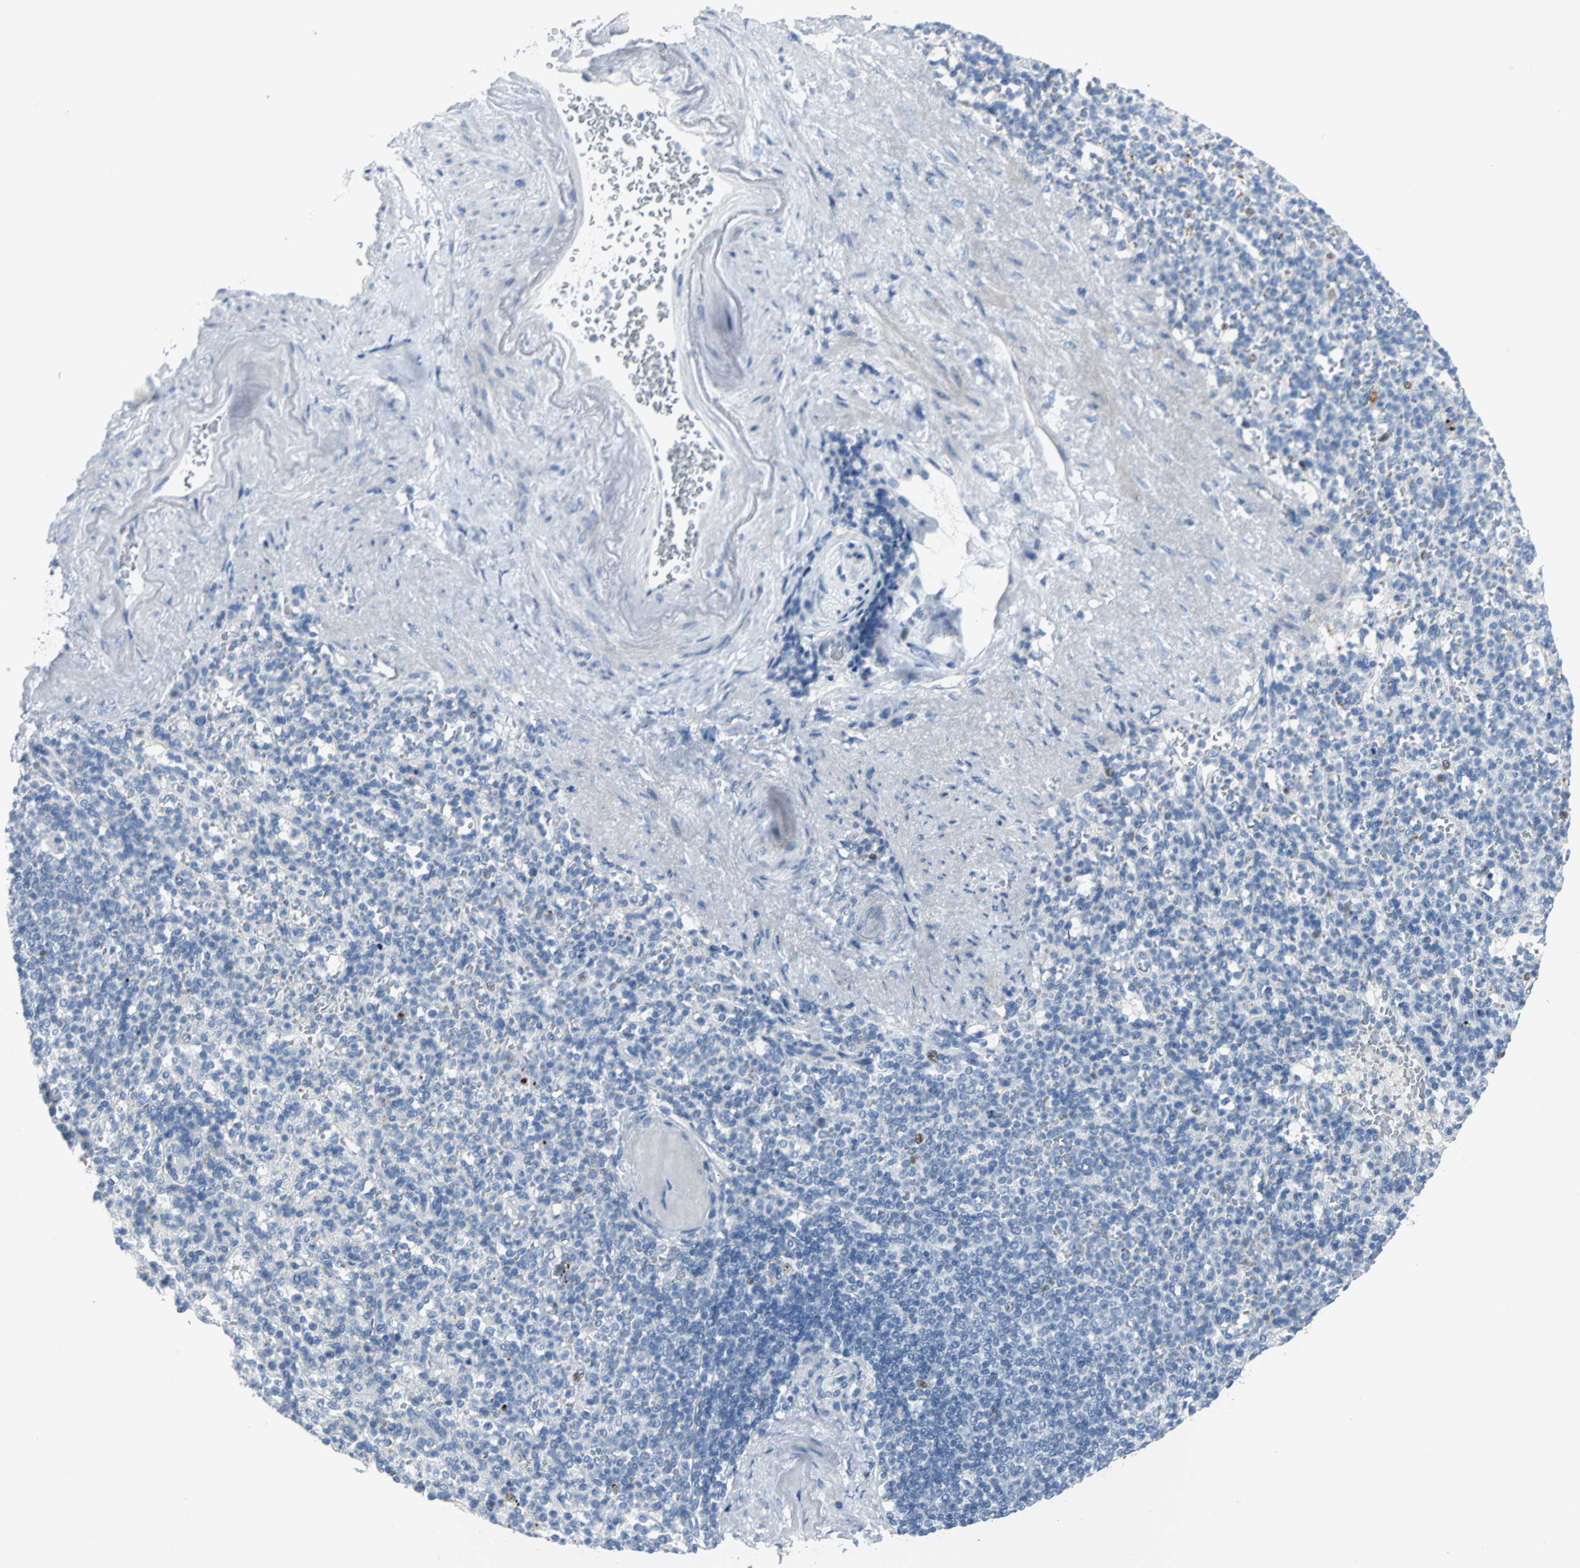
{"staining": {"intensity": "negative", "quantity": "none", "location": "none"}, "tissue": "spleen", "cell_type": "Cells in red pulp", "image_type": "normal", "snomed": [{"axis": "morphology", "description": "Normal tissue, NOS"}, {"axis": "topography", "description": "Spleen"}], "caption": "DAB (3,3'-diaminobenzidine) immunohistochemical staining of unremarkable spleen demonstrates no significant expression in cells in red pulp. Nuclei are stained in blue.", "gene": "MCM3", "patient": {"sex": "female", "age": 74}}